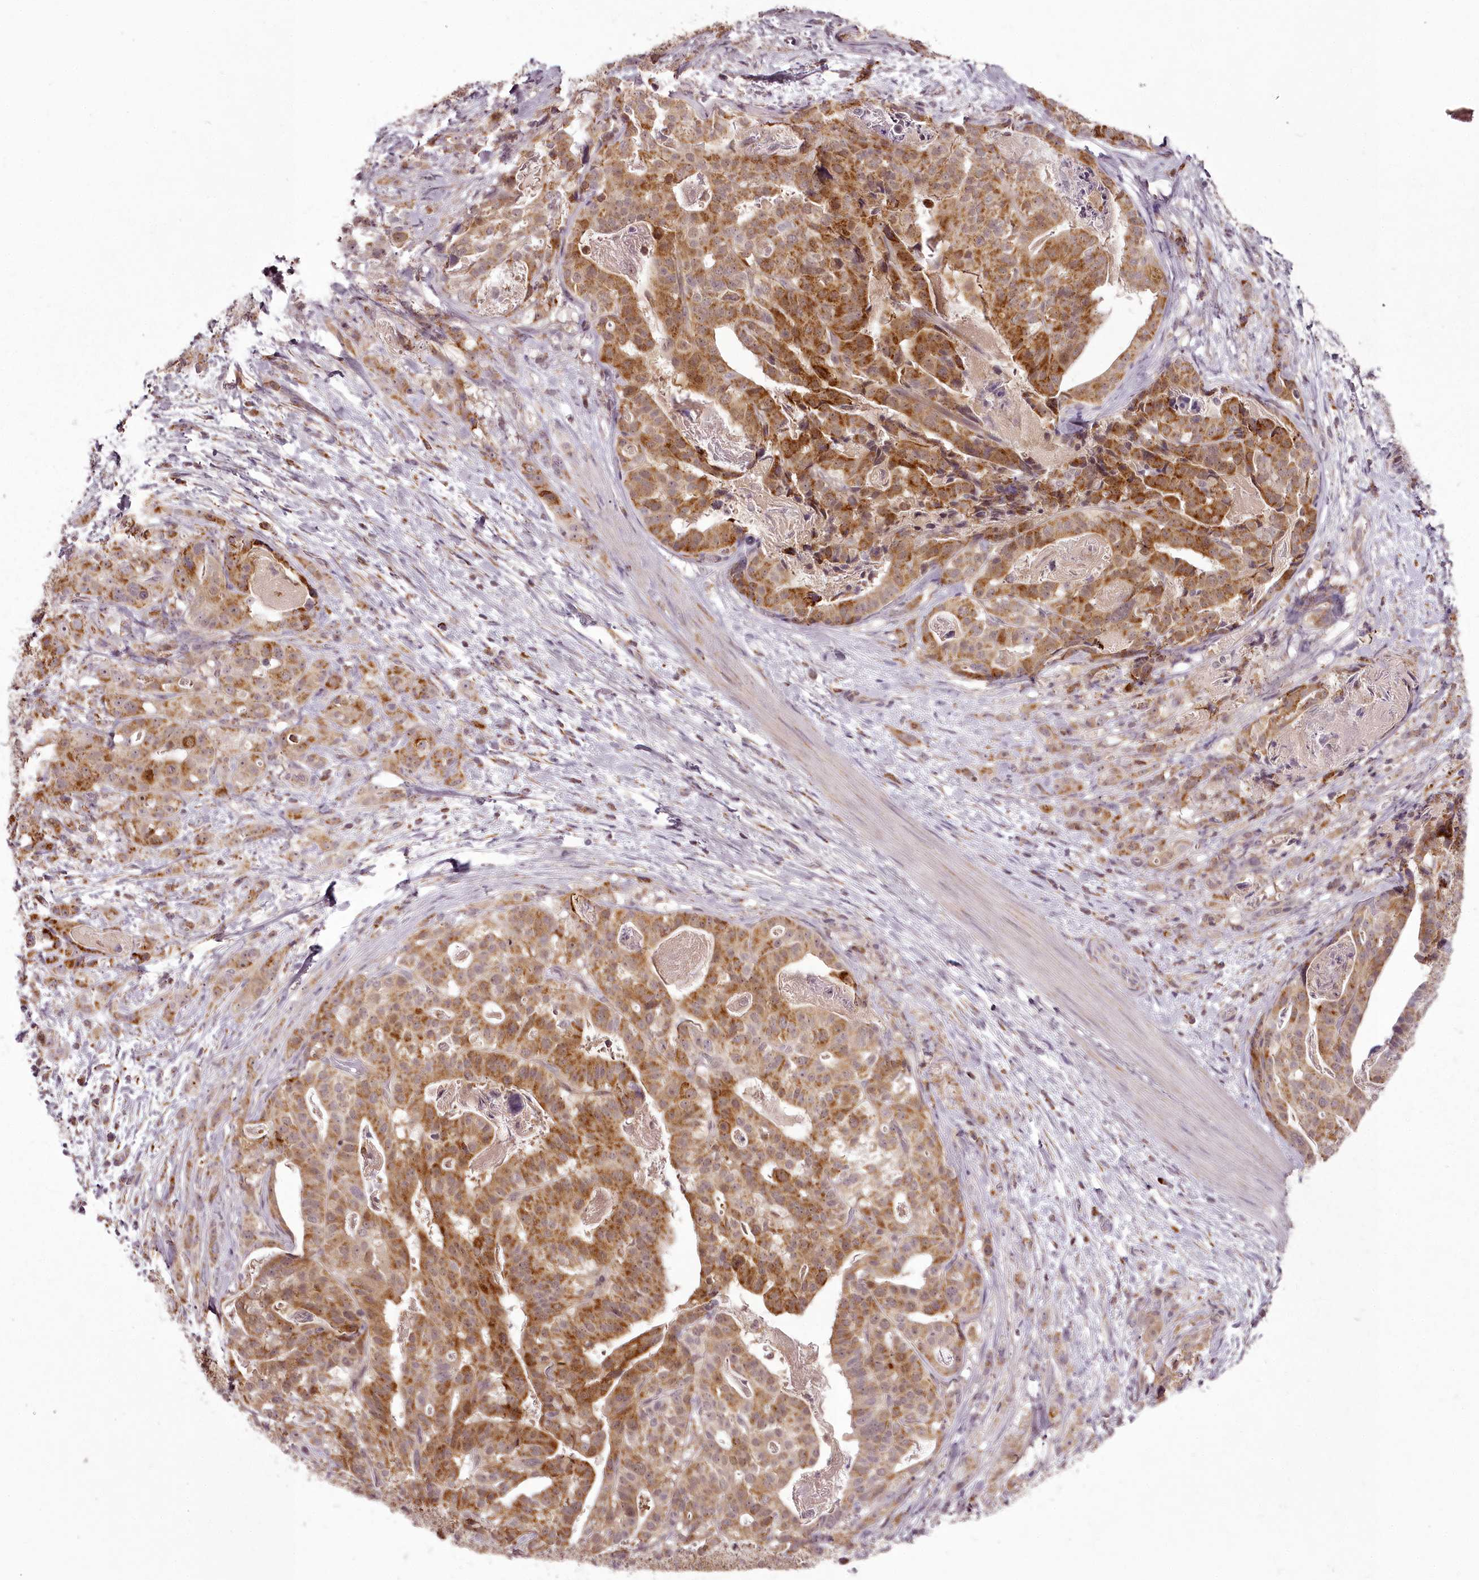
{"staining": {"intensity": "moderate", "quantity": ">75%", "location": "cytoplasmic/membranous"}, "tissue": "stomach cancer", "cell_type": "Tumor cells", "image_type": "cancer", "snomed": [{"axis": "morphology", "description": "Adenocarcinoma, NOS"}, {"axis": "topography", "description": "Stomach"}], "caption": "Immunohistochemical staining of adenocarcinoma (stomach) demonstrates moderate cytoplasmic/membranous protein positivity in about >75% of tumor cells.", "gene": "CHCHD2", "patient": {"sex": "male", "age": 48}}